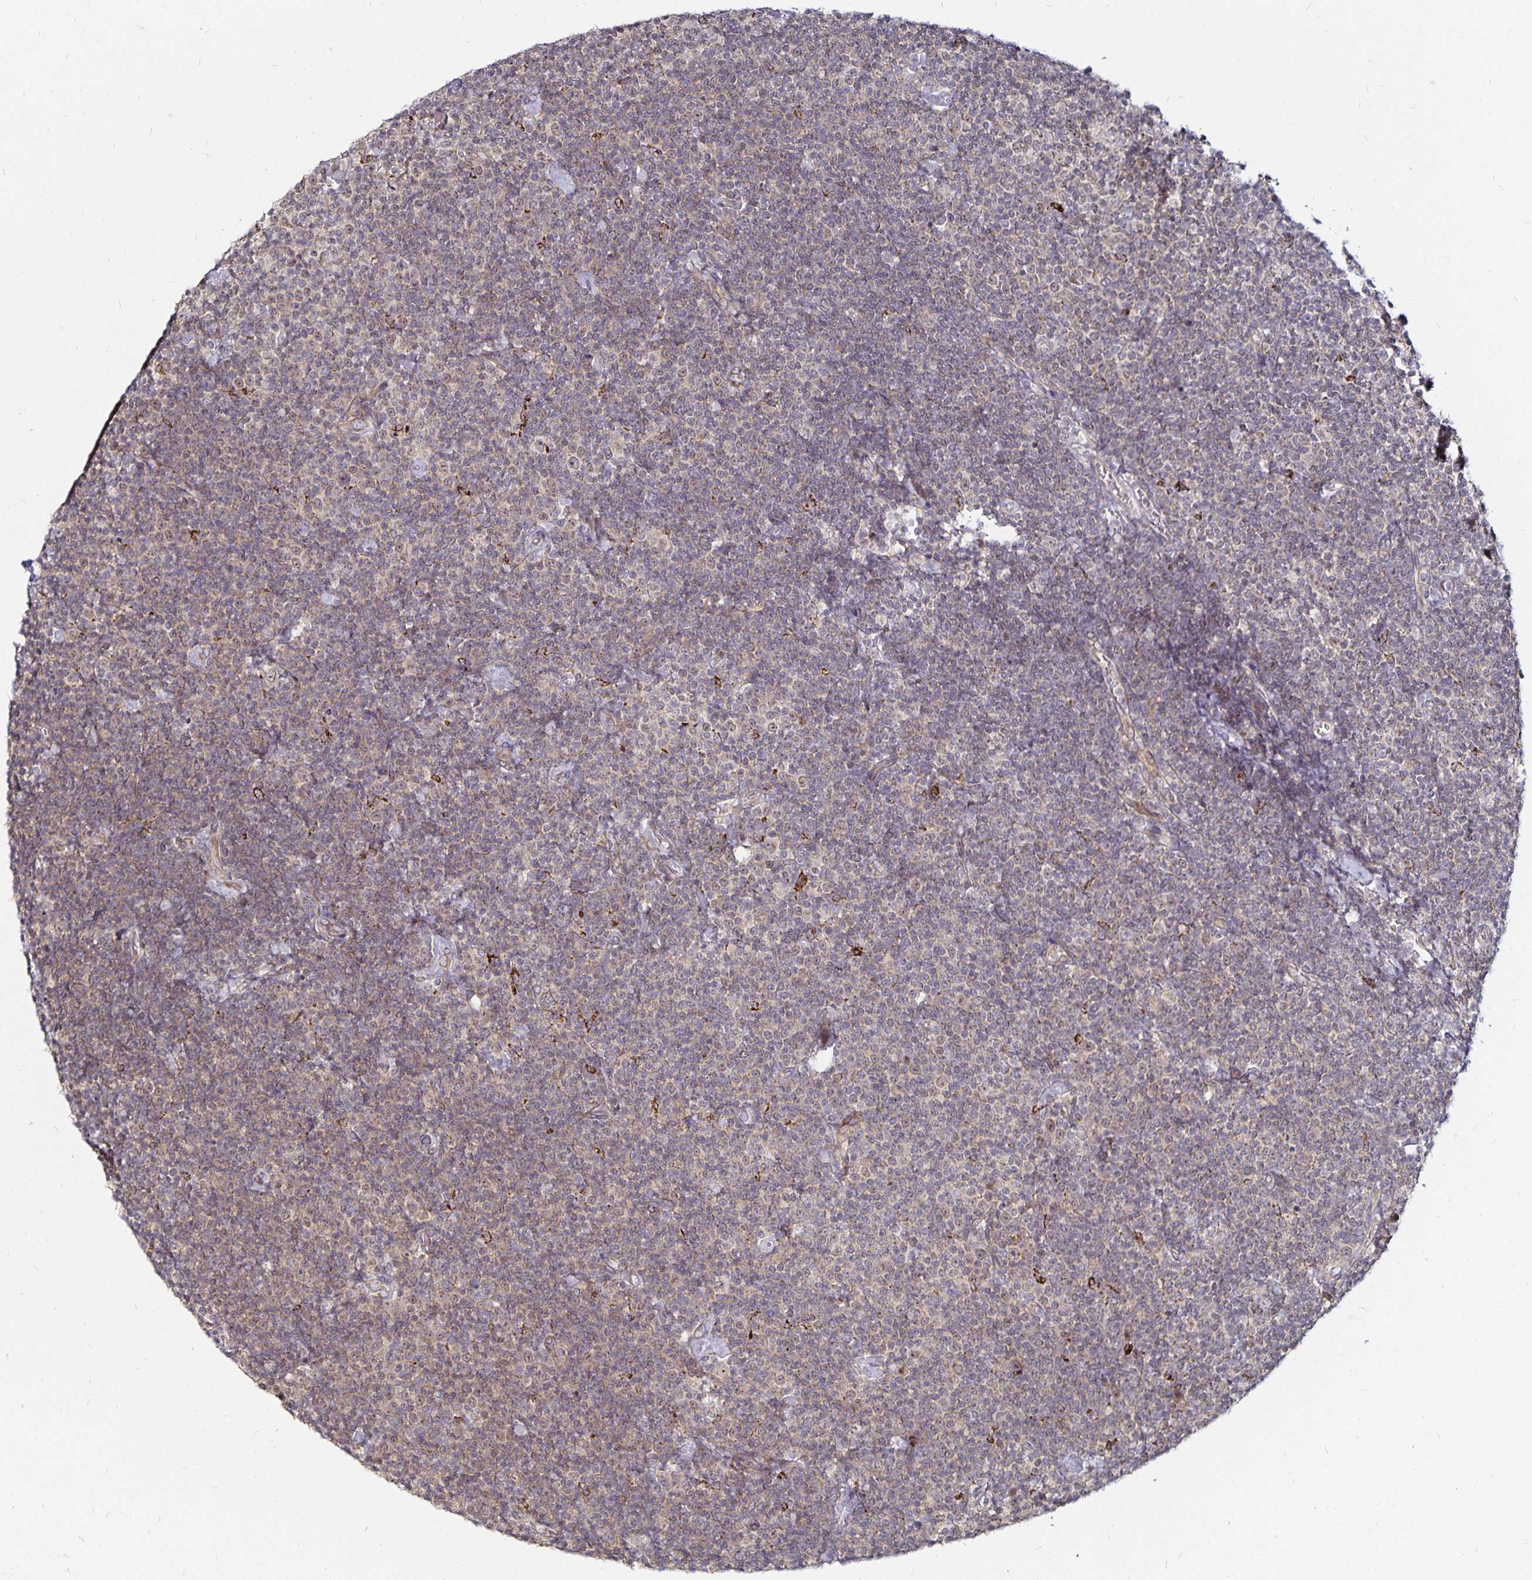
{"staining": {"intensity": "weak", "quantity": "<25%", "location": "cytoplasmic/membranous"}, "tissue": "lymphoma", "cell_type": "Tumor cells", "image_type": "cancer", "snomed": [{"axis": "morphology", "description": "Malignant lymphoma, non-Hodgkin's type, Low grade"}, {"axis": "topography", "description": "Lymph node"}], "caption": "This is a histopathology image of IHC staining of lymphoma, which shows no staining in tumor cells.", "gene": "CYP27A1", "patient": {"sex": "male", "age": 81}}